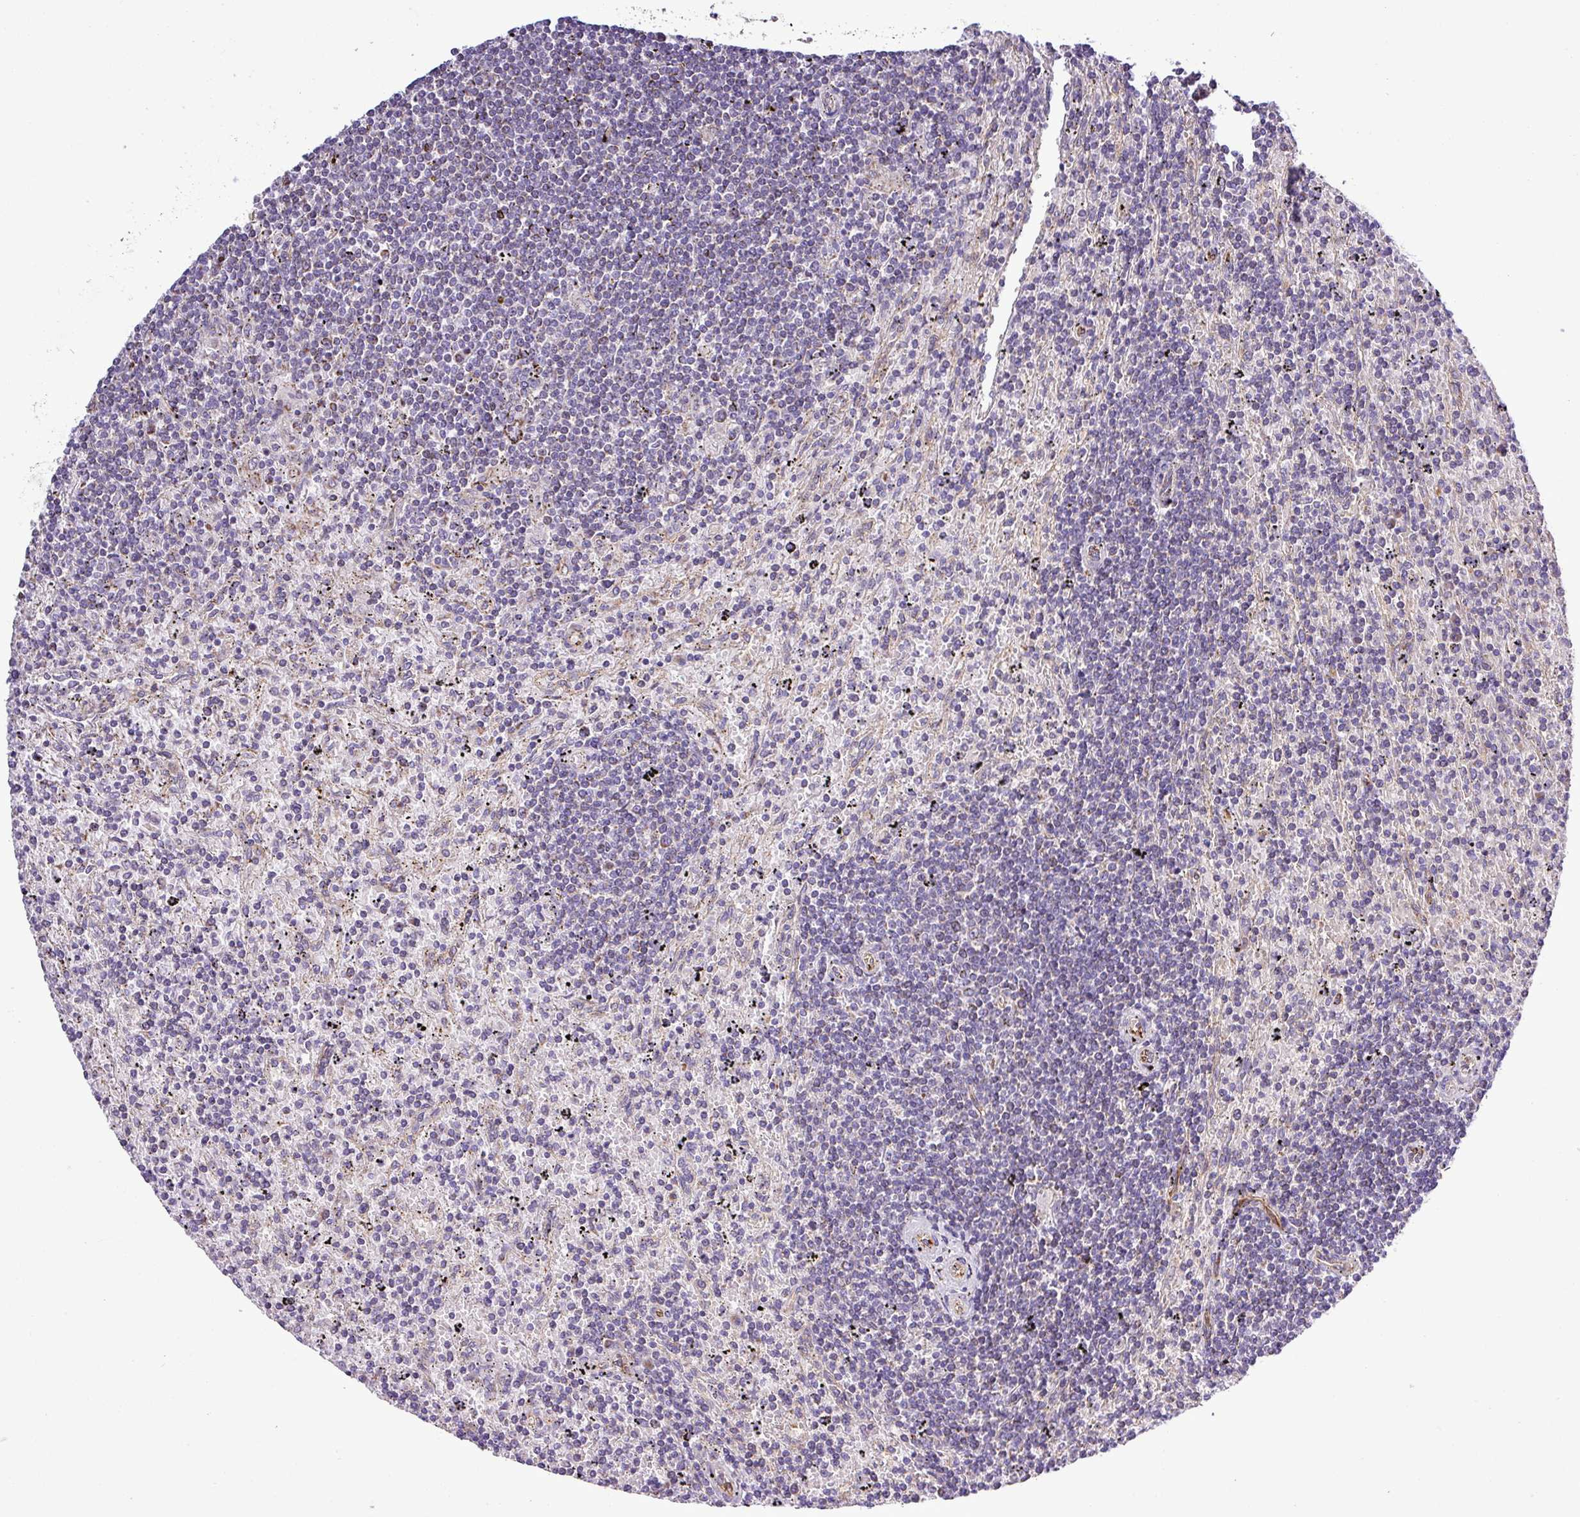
{"staining": {"intensity": "negative", "quantity": "none", "location": "none"}, "tissue": "lymphoma", "cell_type": "Tumor cells", "image_type": "cancer", "snomed": [{"axis": "morphology", "description": "Malignant lymphoma, non-Hodgkin's type, Low grade"}, {"axis": "topography", "description": "Spleen"}], "caption": "Immunohistochemical staining of human lymphoma demonstrates no significant staining in tumor cells.", "gene": "CWH43", "patient": {"sex": "male", "age": 76}}